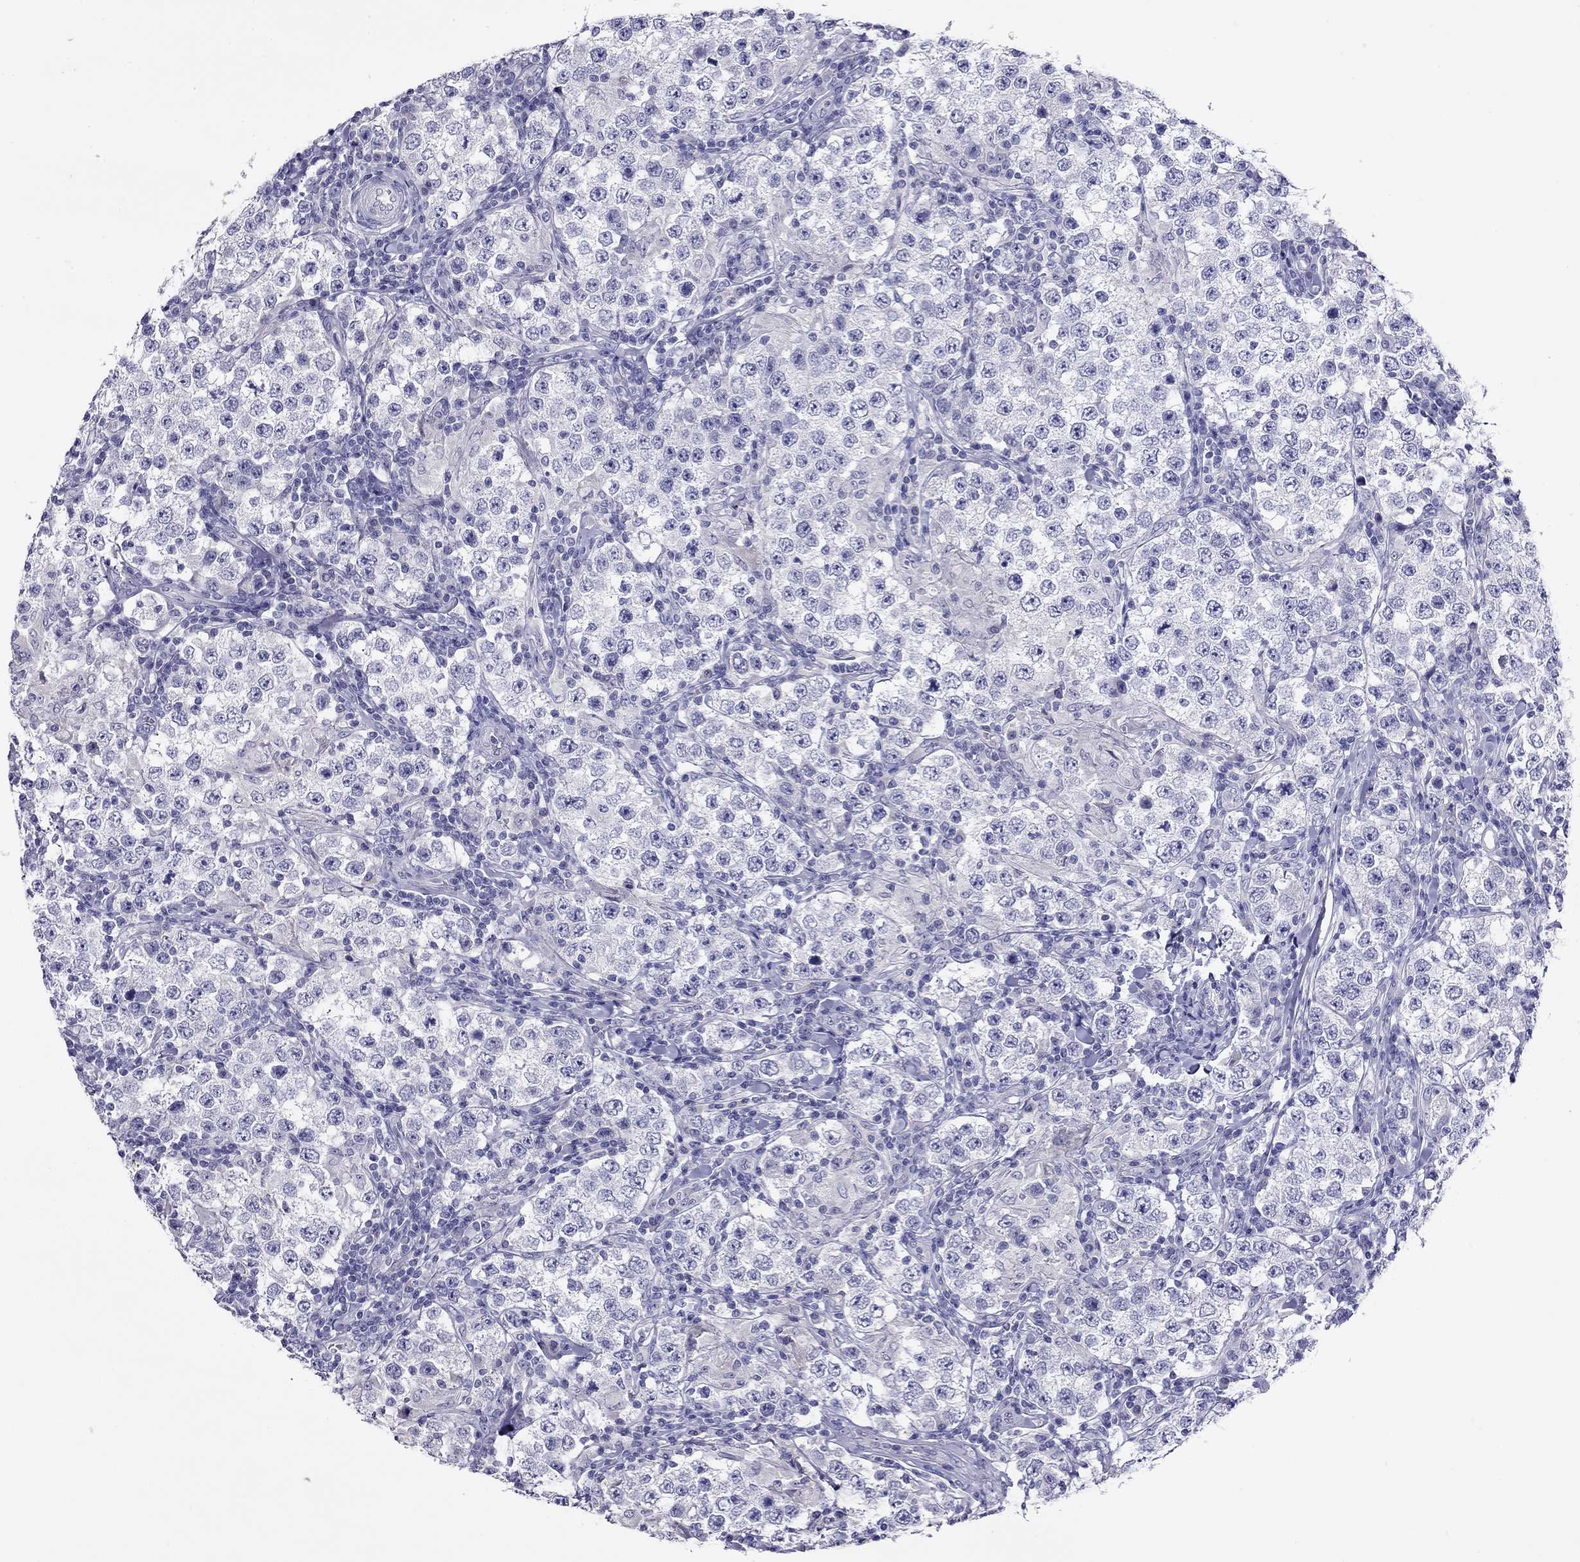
{"staining": {"intensity": "negative", "quantity": "none", "location": "none"}, "tissue": "testis cancer", "cell_type": "Tumor cells", "image_type": "cancer", "snomed": [{"axis": "morphology", "description": "Seminoma, NOS"}, {"axis": "morphology", "description": "Carcinoma, Embryonal, NOS"}, {"axis": "topography", "description": "Testis"}], "caption": "This is an immunohistochemistry (IHC) histopathology image of testis seminoma. There is no staining in tumor cells.", "gene": "CAPNS2", "patient": {"sex": "male", "age": 41}}